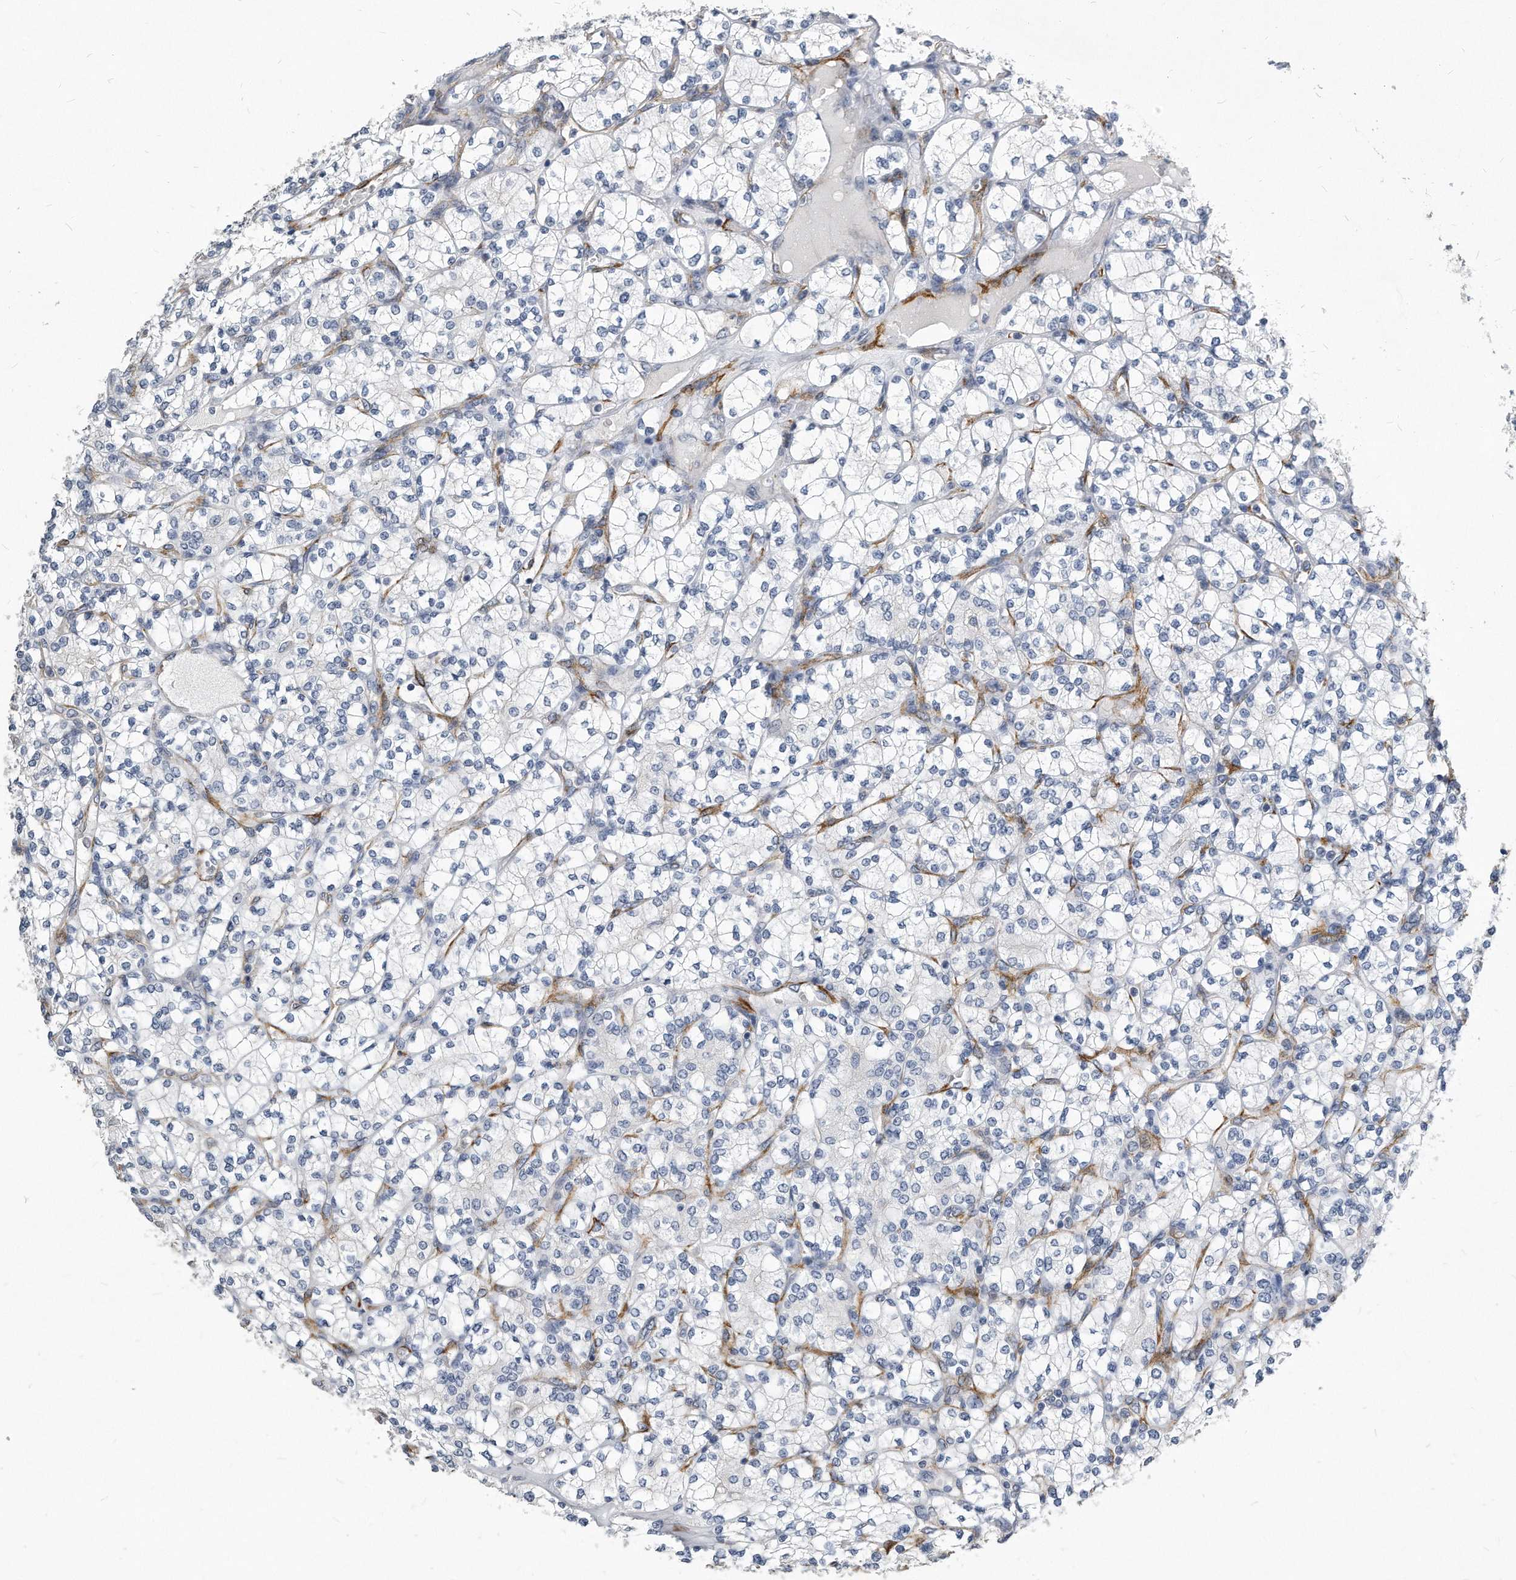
{"staining": {"intensity": "negative", "quantity": "none", "location": "none"}, "tissue": "renal cancer", "cell_type": "Tumor cells", "image_type": "cancer", "snomed": [{"axis": "morphology", "description": "Adenocarcinoma, NOS"}, {"axis": "topography", "description": "Kidney"}], "caption": "Tumor cells are negative for protein expression in human renal cancer.", "gene": "EIF2B4", "patient": {"sex": "male", "age": 77}}